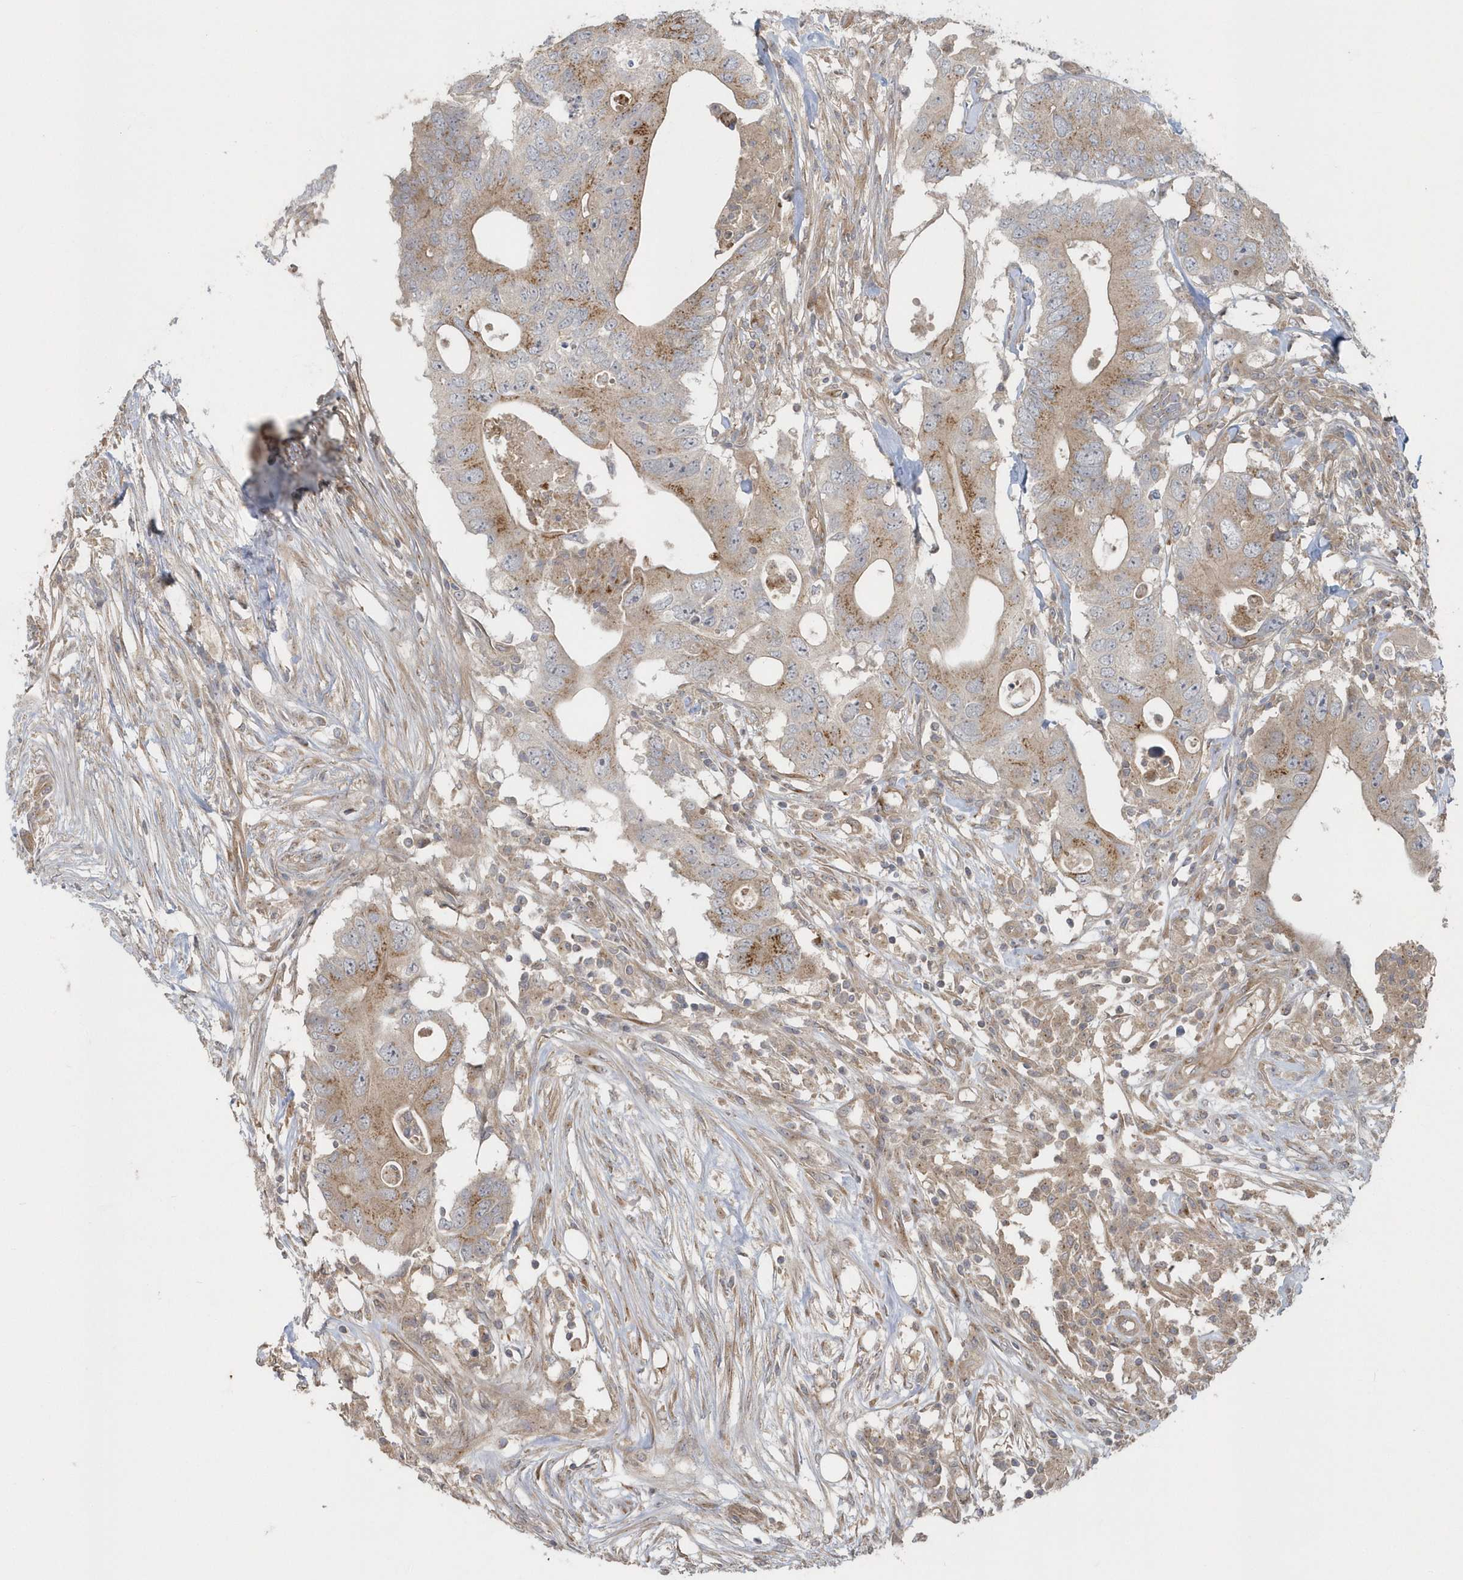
{"staining": {"intensity": "moderate", "quantity": ">75%", "location": "cytoplasmic/membranous"}, "tissue": "colorectal cancer", "cell_type": "Tumor cells", "image_type": "cancer", "snomed": [{"axis": "morphology", "description": "Adenocarcinoma, NOS"}, {"axis": "topography", "description": "Colon"}], "caption": "There is medium levels of moderate cytoplasmic/membranous expression in tumor cells of colorectal adenocarcinoma, as demonstrated by immunohistochemical staining (brown color).", "gene": "ACTR1A", "patient": {"sex": "male", "age": 71}}